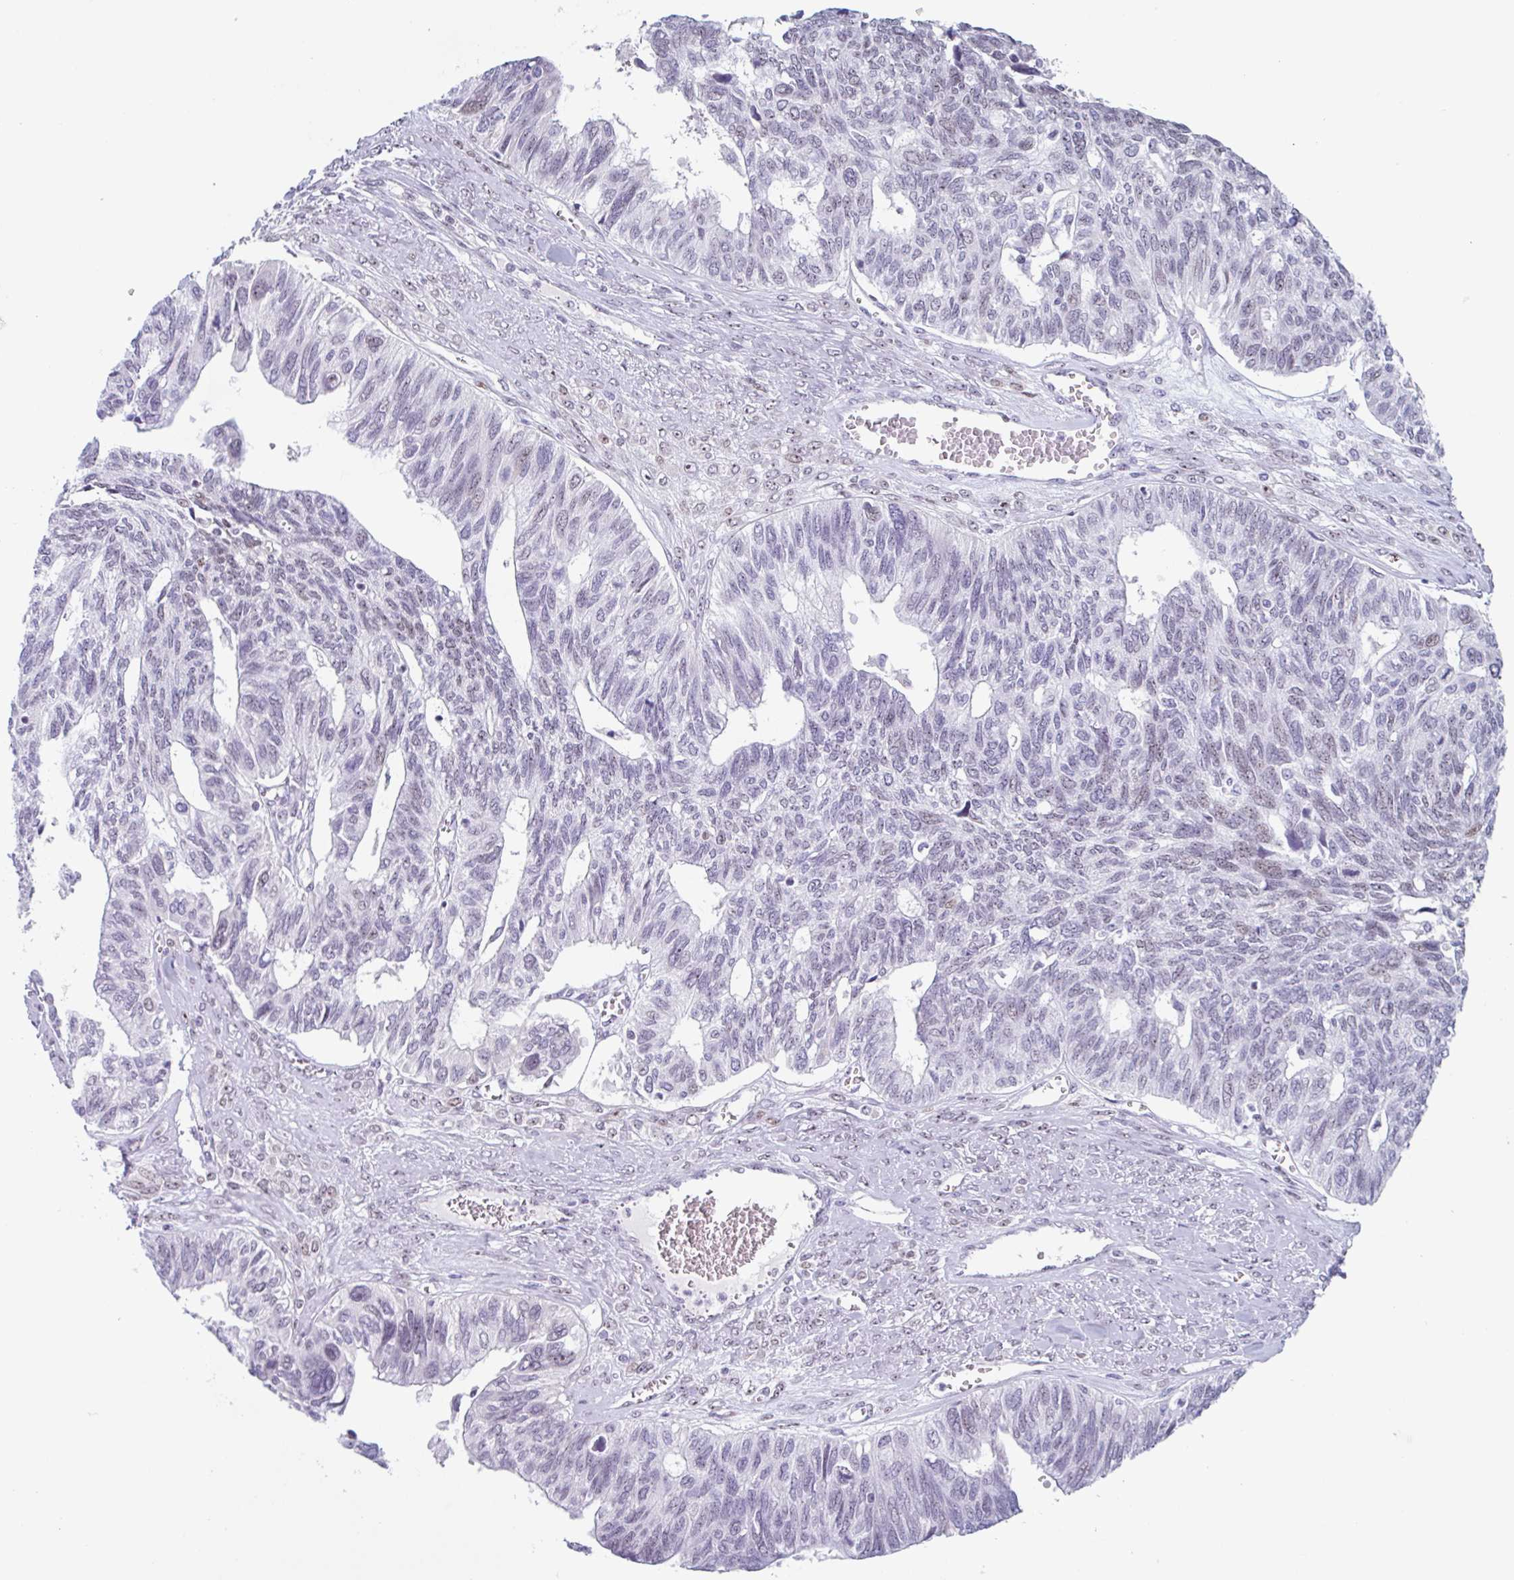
{"staining": {"intensity": "moderate", "quantity": "25%-75%", "location": "nuclear"}, "tissue": "ovarian cancer", "cell_type": "Tumor cells", "image_type": "cancer", "snomed": [{"axis": "morphology", "description": "Cystadenocarcinoma, serous, NOS"}, {"axis": "topography", "description": "Ovary"}], "caption": "This is an image of immunohistochemistry (IHC) staining of ovarian cancer (serous cystadenocarcinoma), which shows moderate staining in the nuclear of tumor cells.", "gene": "LENG9", "patient": {"sex": "female", "age": 79}}